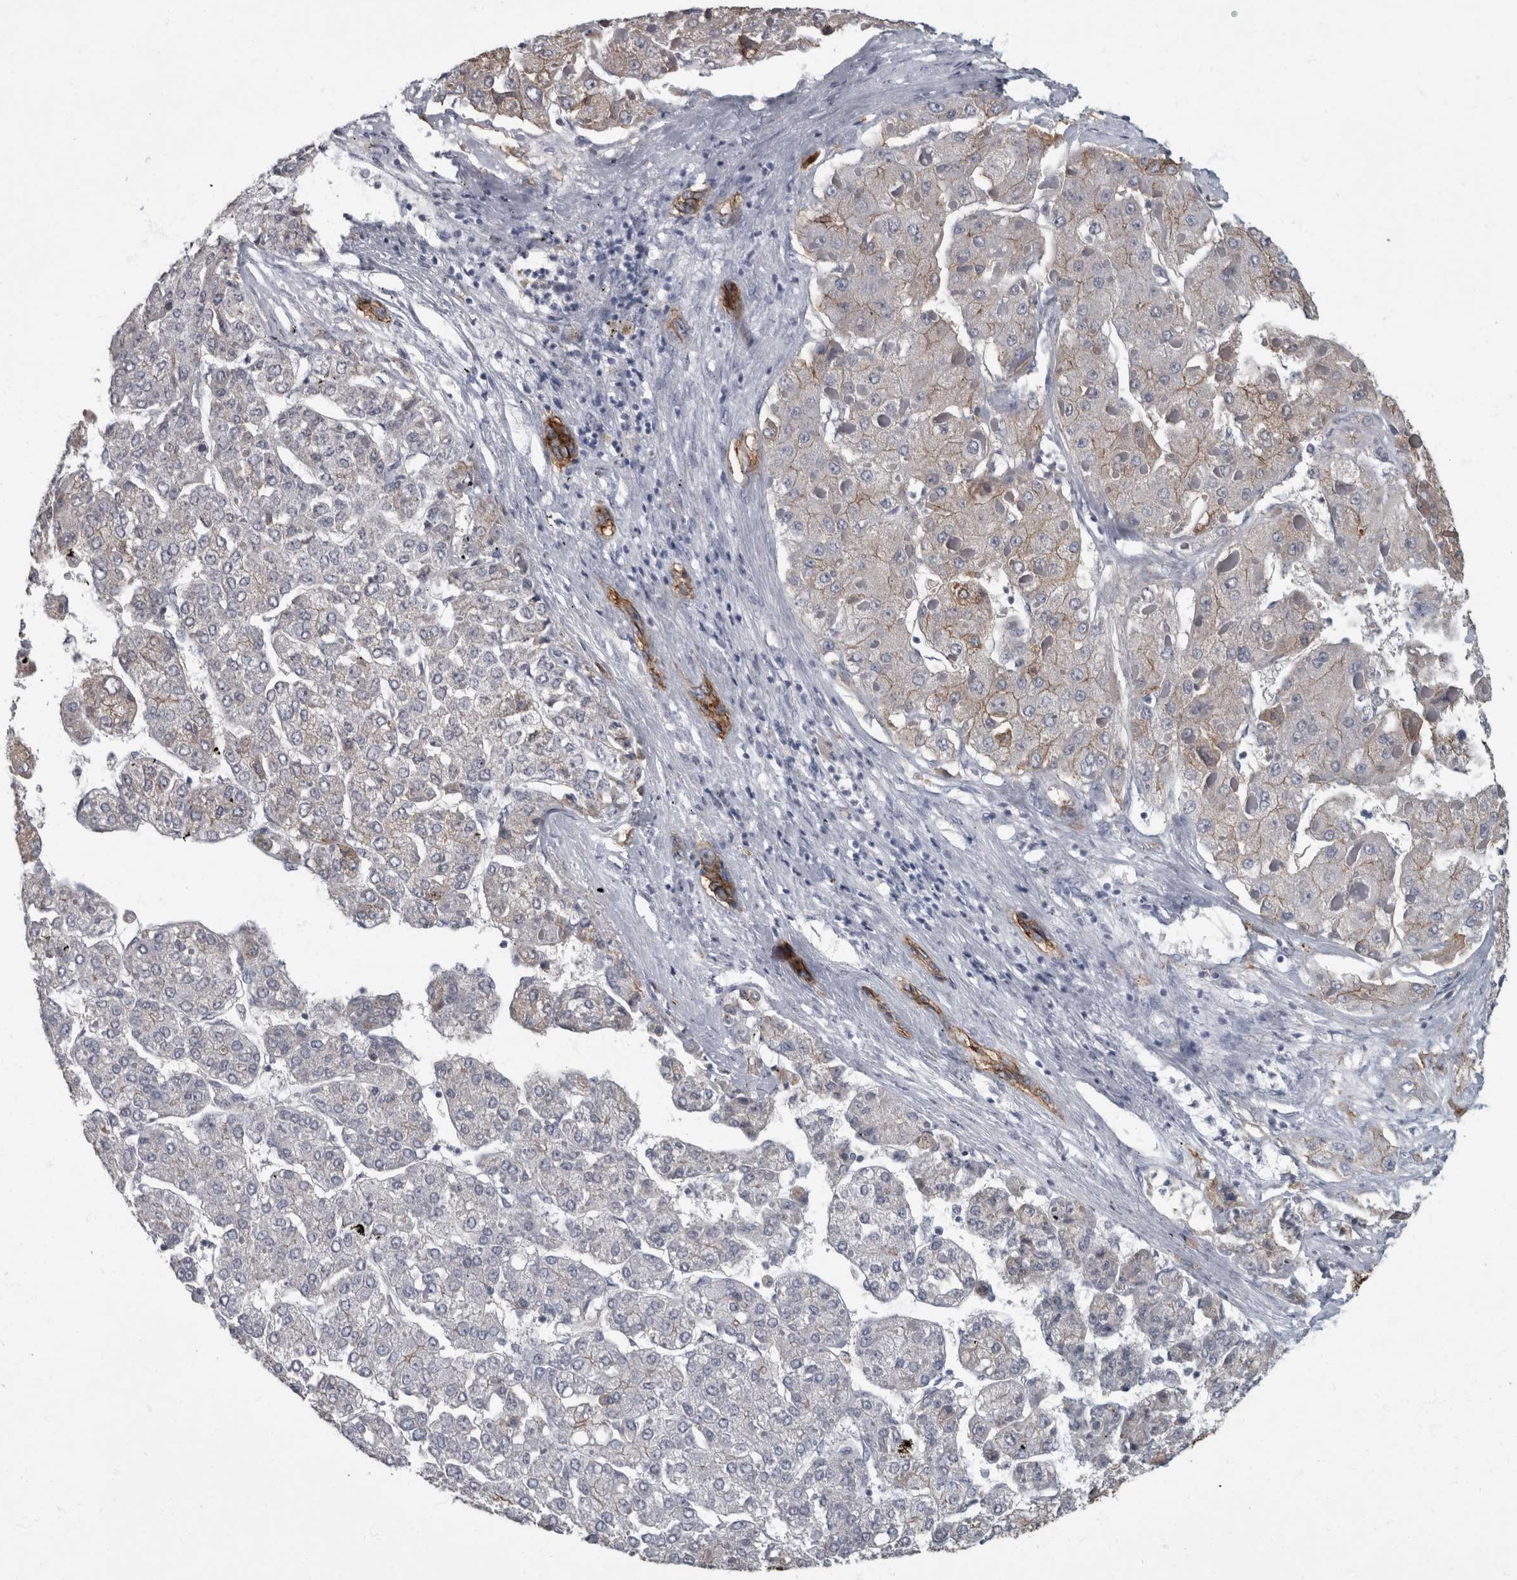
{"staining": {"intensity": "weak", "quantity": "25%-75%", "location": "cytoplasmic/membranous"}, "tissue": "liver cancer", "cell_type": "Tumor cells", "image_type": "cancer", "snomed": [{"axis": "morphology", "description": "Carcinoma, Hepatocellular, NOS"}, {"axis": "topography", "description": "Liver"}], "caption": "Immunohistochemical staining of human liver hepatocellular carcinoma demonstrates low levels of weak cytoplasmic/membranous protein expression in about 25%-75% of tumor cells.", "gene": "DSG2", "patient": {"sex": "female", "age": 73}}